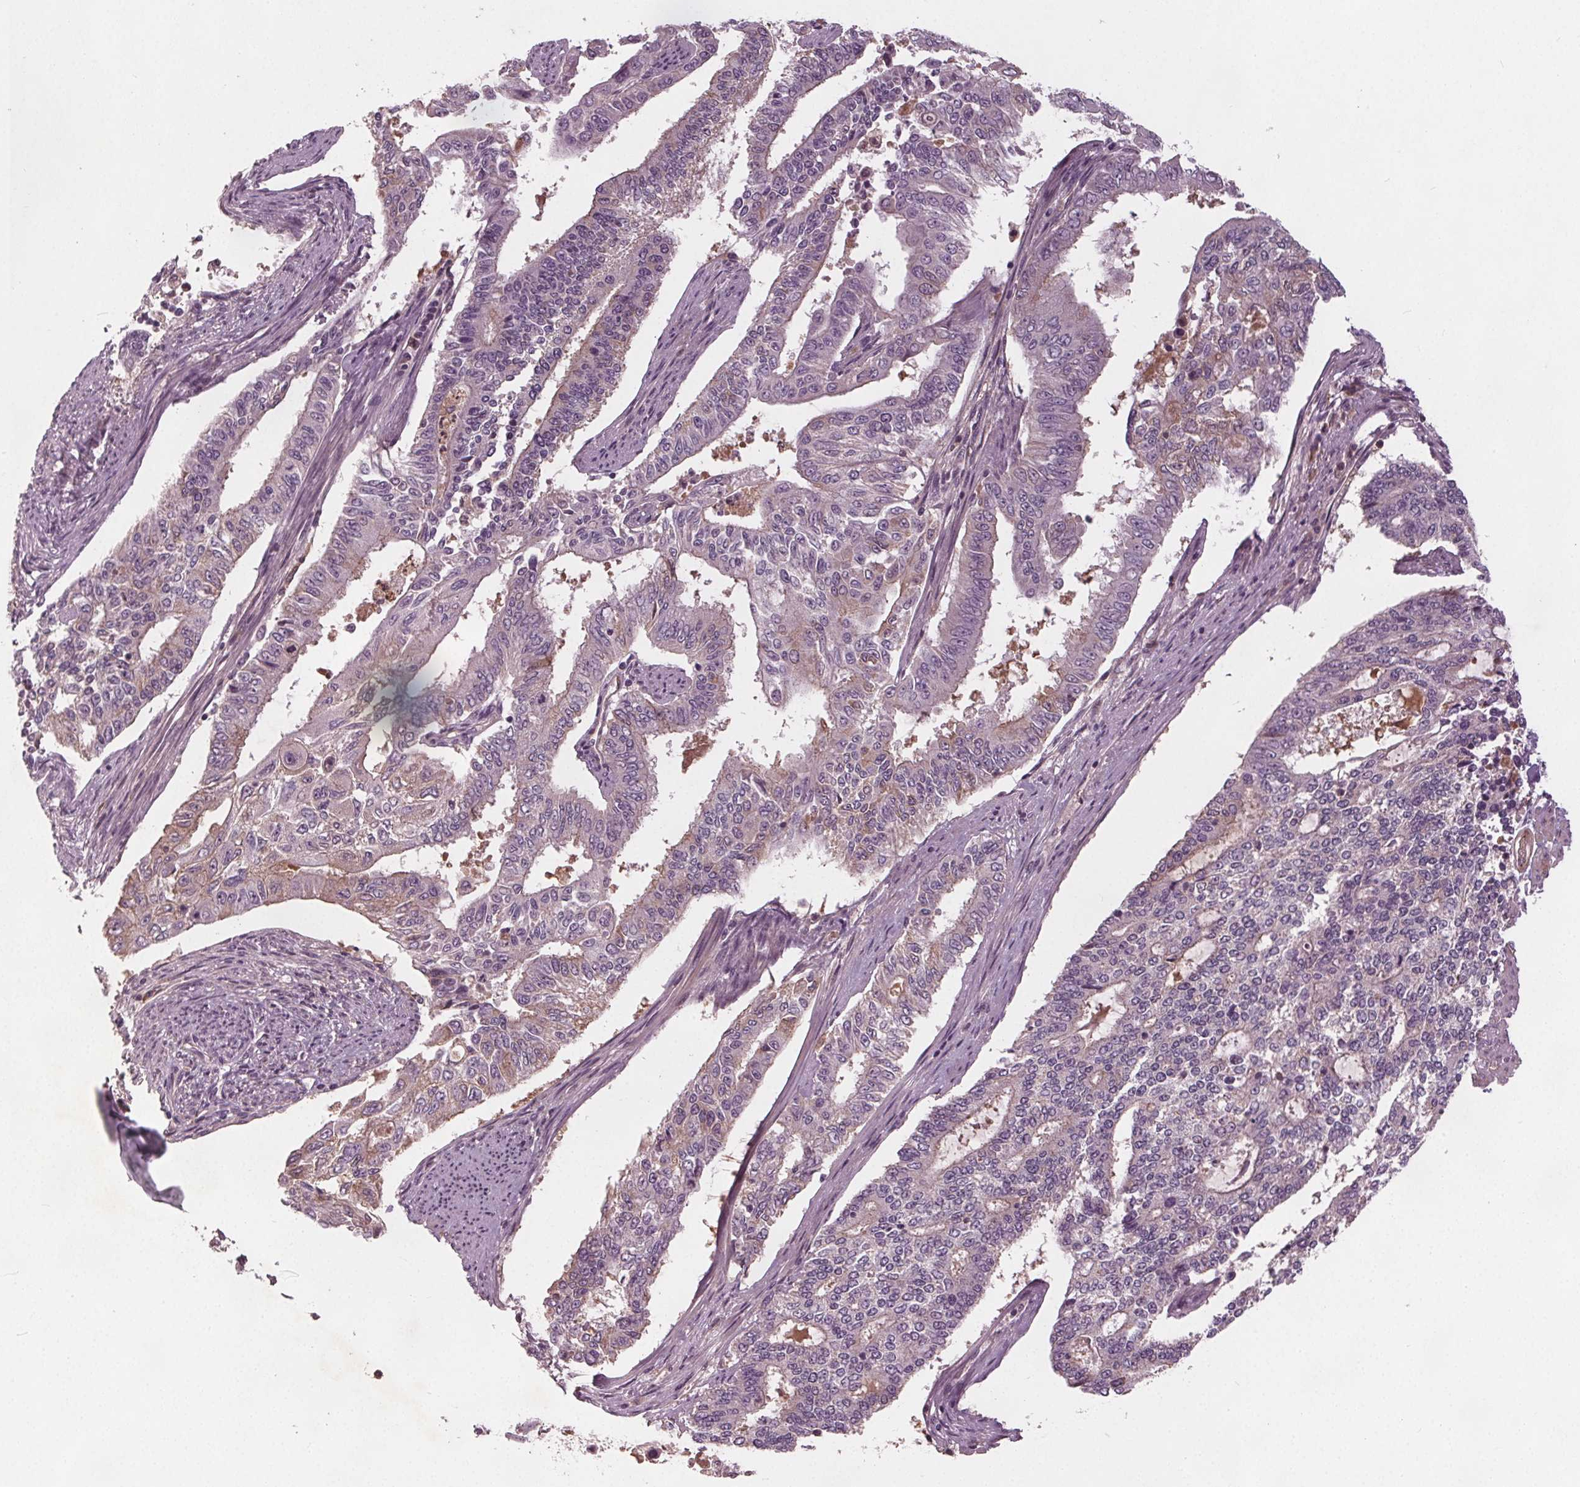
{"staining": {"intensity": "negative", "quantity": "none", "location": "none"}, "tissue": "endometrial cancer", "cell_type": "Tumor cells", "image_type": "cancer", "snomed": [{"axis": "morphology", "description": "Adenocarcinoma, NOS"}, {"axis": "topography", "description": "Uterus"}], "caption": "Immunohistochemistry (IHC) of endometrial adenocarcinoma reveals no positivity in tumor cells.", "gene": "PDGFD", "patient": {"sex": "female", "age": 59}}